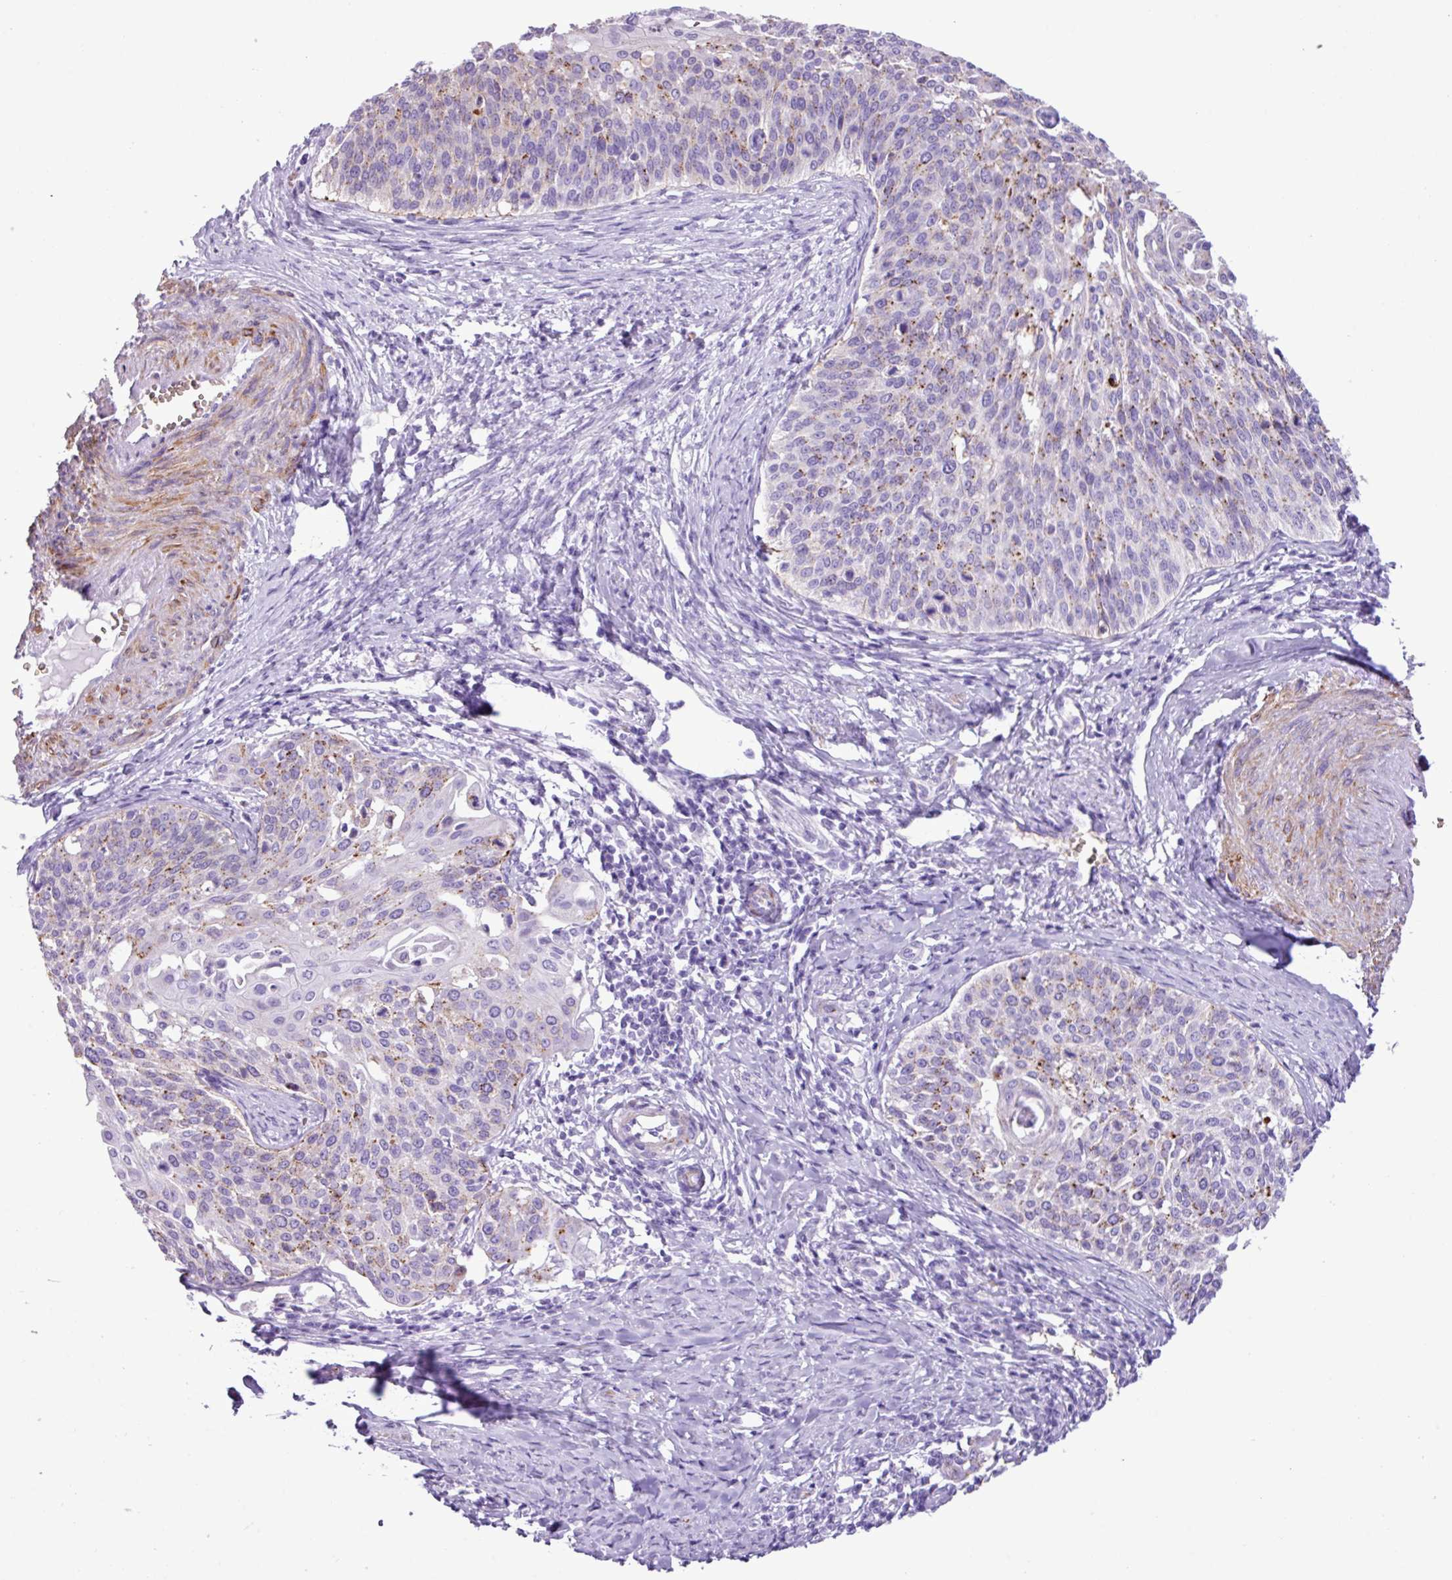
{"staining": {"intensity": "moderate", "quantity": "25%-75%", "location": "cytoplasmic/membranous"}, "tissue": "cervical cancer", "cell_type": "Tumor cells", "image_type": "cancer", "snomed": [{"axis": "morphology", "description": "Squamous cell carcinoma, NOS"}, {"axis": "topography", "description": "Cervix"}], "caption": "Cervical cancer (squamous cell carcinoma) was stained to show a protein in brown. There is medium levels of moderate cytoplasmic/membranous expression in approximately 25%-75% of tumor cells.", "gene": "ZSCAN5A", "patient": {"sex": "female", "age": 44}}